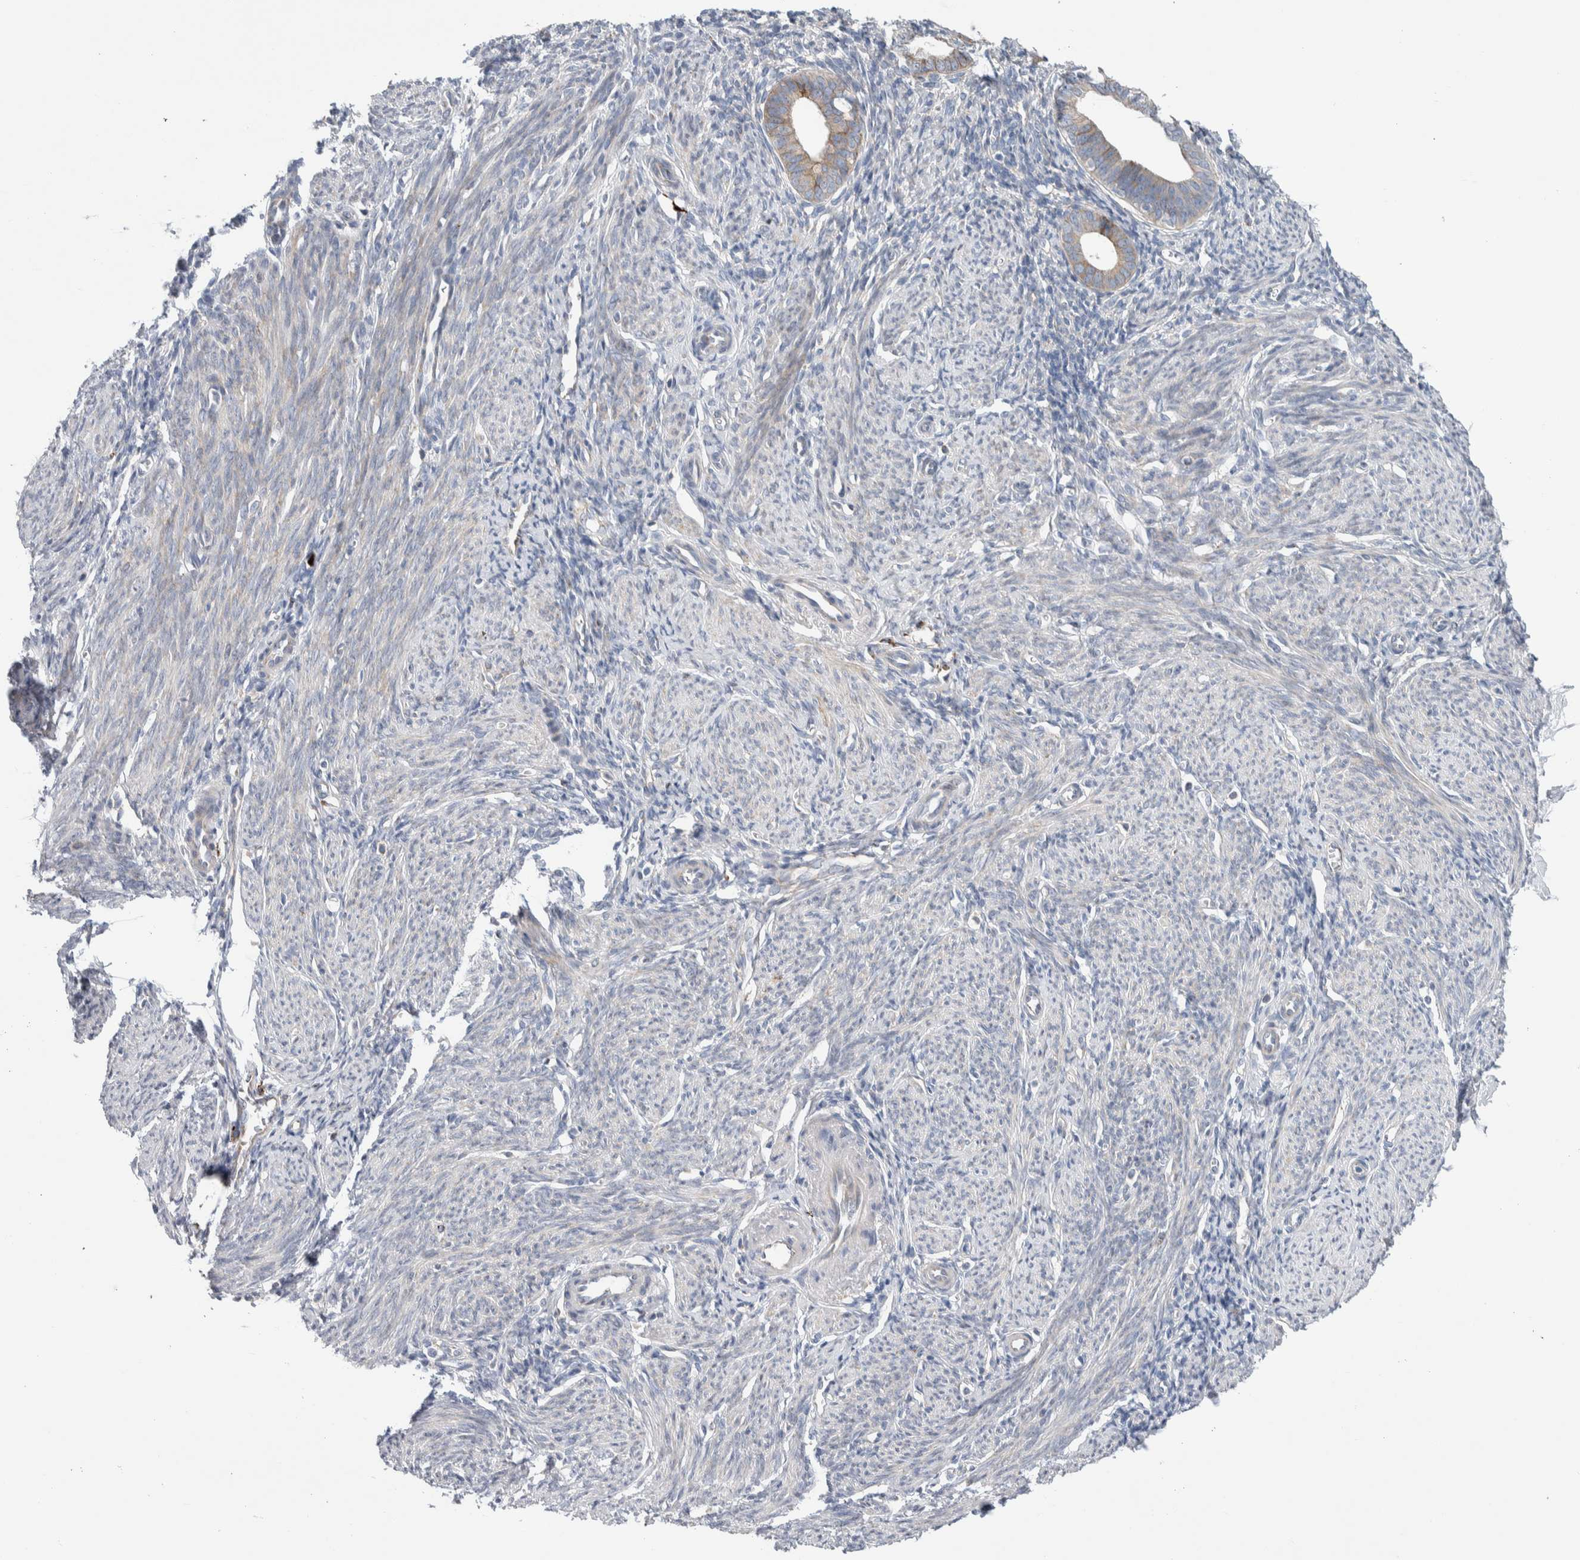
{"staining": {"intensity": "negative", "quantity": "none", "location": "none"}, "tissue": "endometrium", "cell_type": "Cells in endometrial stroma", "image_type": "normal", "snomed": [{"axis": "morphology", "description": "Normal tissue, NOS"}, {"axis": "morphology", "description": "Adenocarcinoma, NOS"}, {"axis": "topography", "description": "Endometrium"}], "caption": "IHC micrograph of benign endometrium: endometrium stained with DAB (3,3'-diaminobenzidine) shows no significant protein positivity in cells in endometrial stroma.", "gene": "ENGASE", "patient": {"sex": "female", "age": 57}}